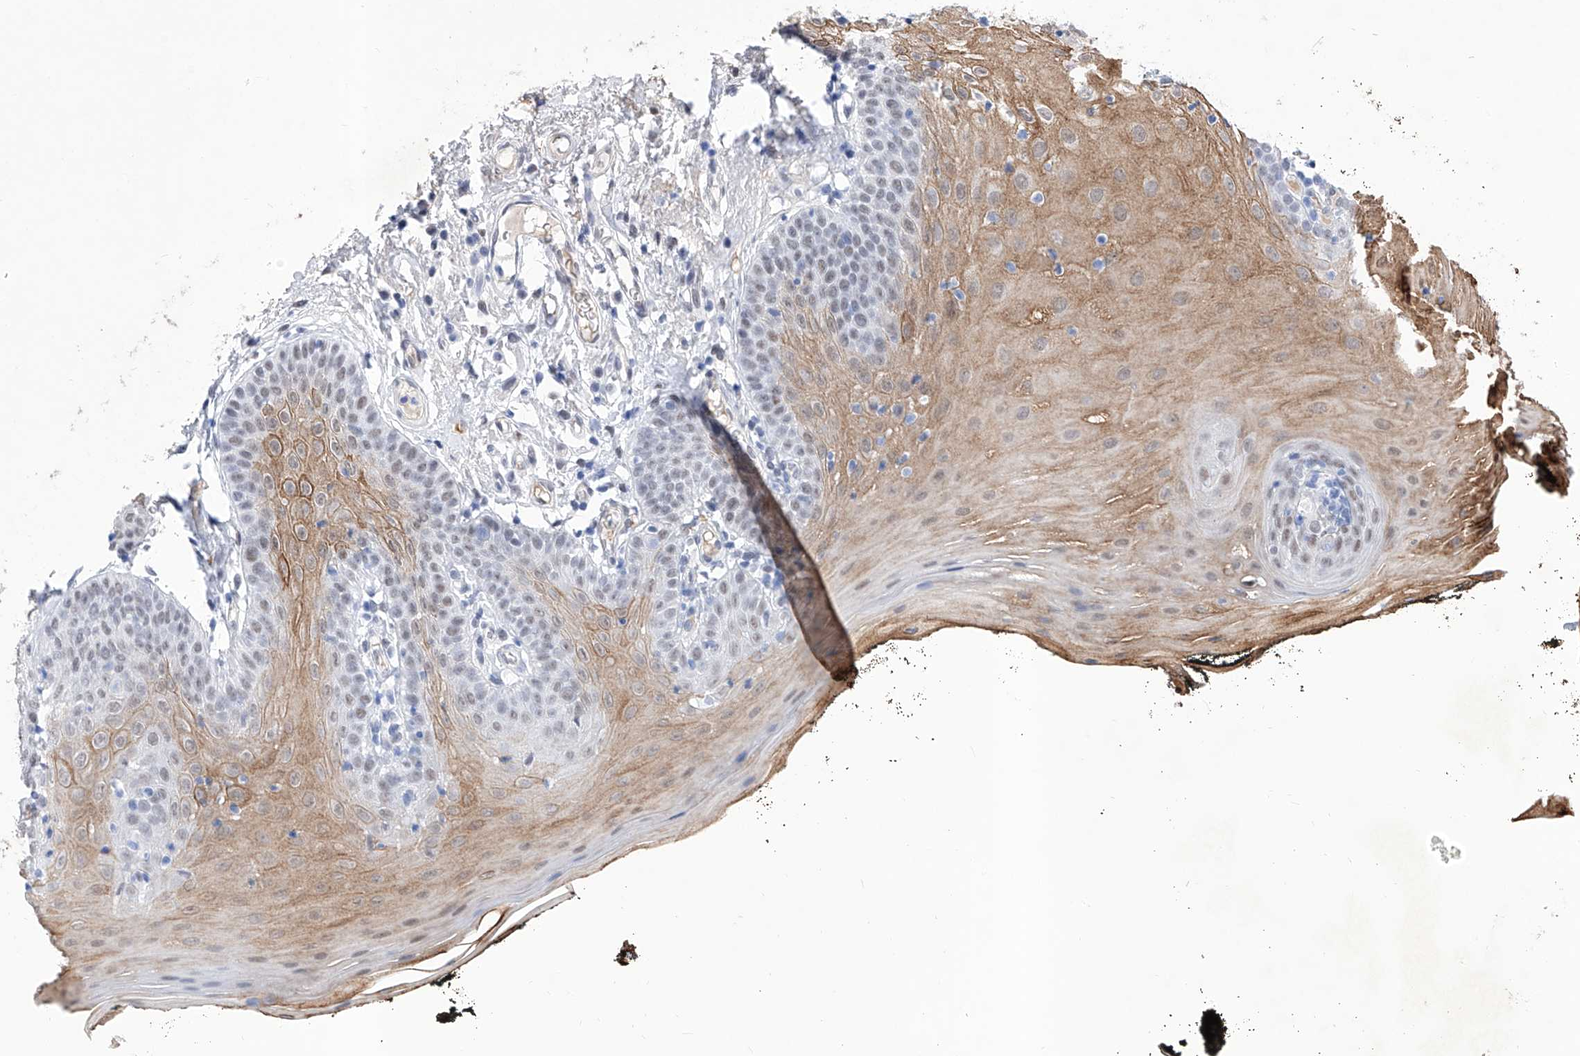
{"staining": {"intensity": "moderate", "quantity": "25%-75%", "location": "cytoplasmic/membranous,nuclear"}, "tissue": "oral mucosa", "cell_type": "Squamous epithelial cells", "image_type": "normal", "snomed": [{"axis": "morphology", "description": "Normal tissue, NOS"}, {"axis": "topography", "description": "Oral tissue"}], "caption": "Immunohistochemical staining of benign oral mucosa reveals moderate cytoplasmic/membranous,nuclear protein staining in approximately 25%-75% of squamous epithelial cells. The staining was performed using DAB to visualize the protein expression in brown, while the nuclei were stained in blue with hematoxylin (Magnification: 20x).", "gene": "ATN1", "patient": {"sex": "male", "age": 74}}